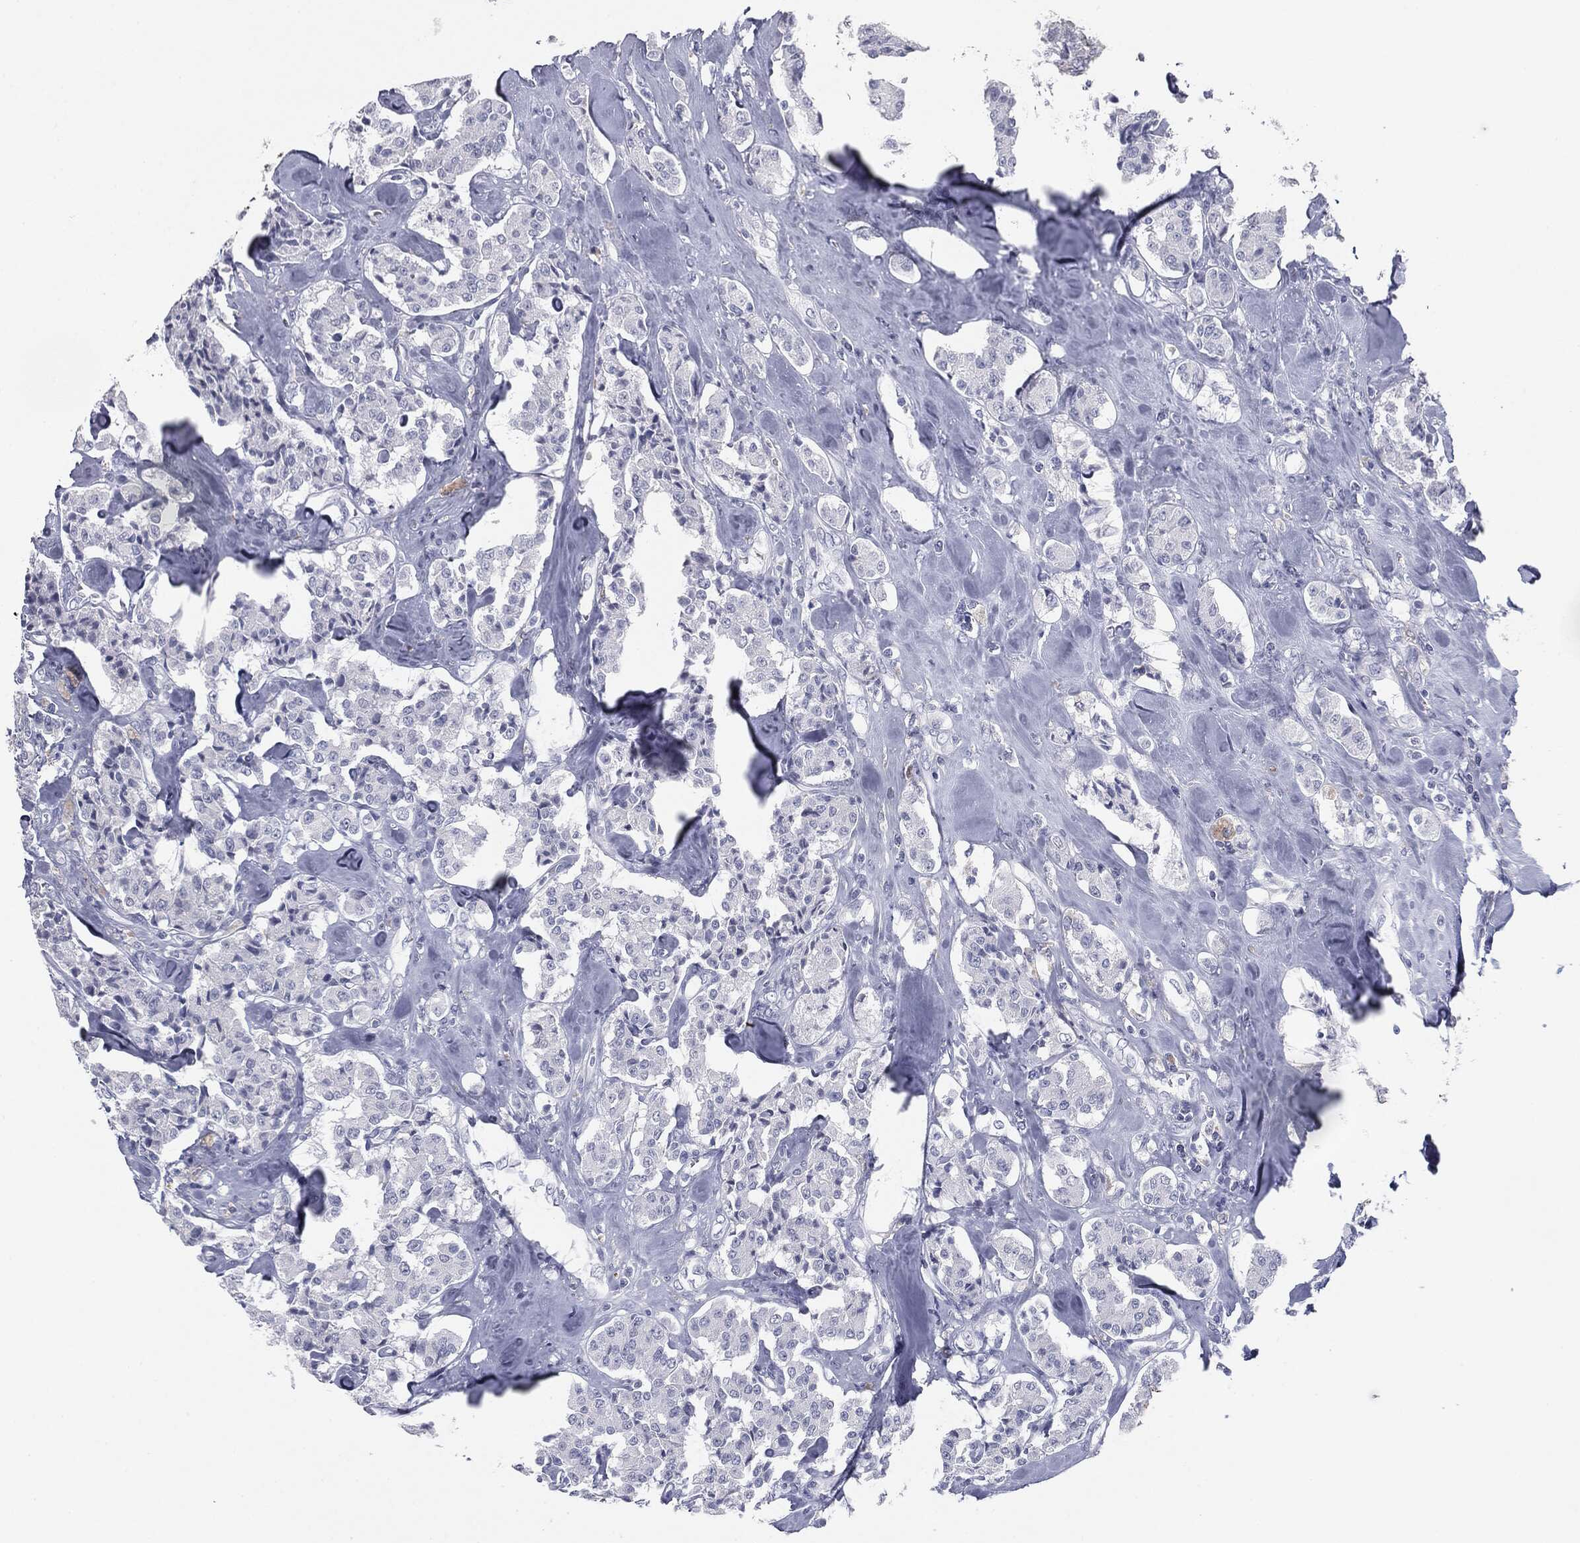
{"staining": {"intensity": "negative", "quantity": "none", "location": "none"}, "tissue": "carcinoid", "cell_type": "Tumor cells", "image_type": "cancer", "snomed": [{"axis": "morphology", "description": "Carcinoid, malignant, NOS"}, {"axis": "topography", "description": "Pancreas"}], "caption": "The immunohistochemistry (IHC) micrograph has no significant expression in tumor cells of malignant carcinoid tissue.", "gene": "TPO", "patient": {"sex": "male", "age": 41}}